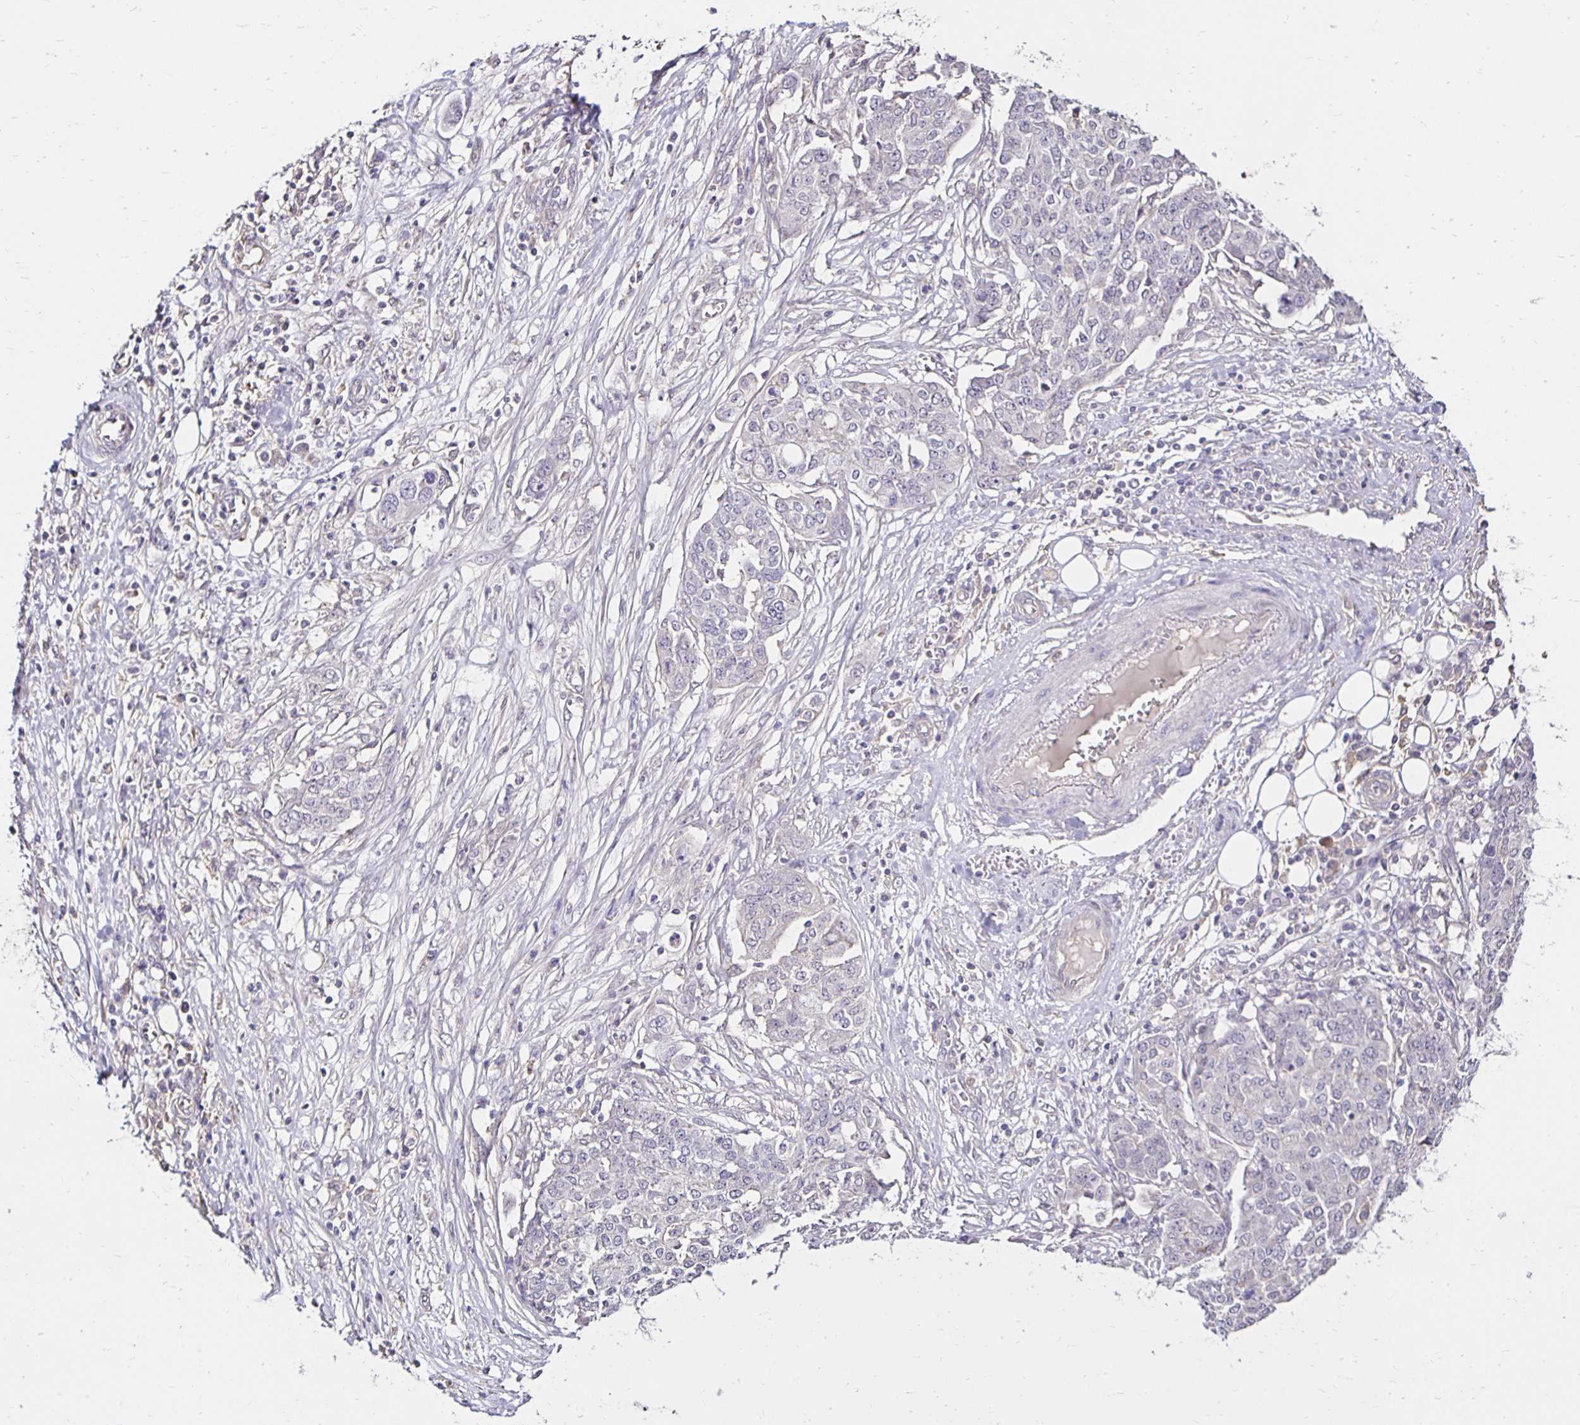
{"staining": {"intensity": "negative", "quantity": "none", "location": "none"}, "tissue": "ovarian cancer", "cell_type": "Tumor cells", "image_type": "cancer", "snomed": [{"axis": "morphology", "description": "Cystadenocarcinoma, serous, NOS"}, {"axis": "topography", "description": "Soft tissue"}, {"axis": "topography", "description": "Ovary"}], "caption": "The histopathology image demonstrates no staining of tumor cells in ovarian serous cystadenocarcinoma.", "gene": "PNPLA3", "patient": {"sex": "female", "age": 57}}